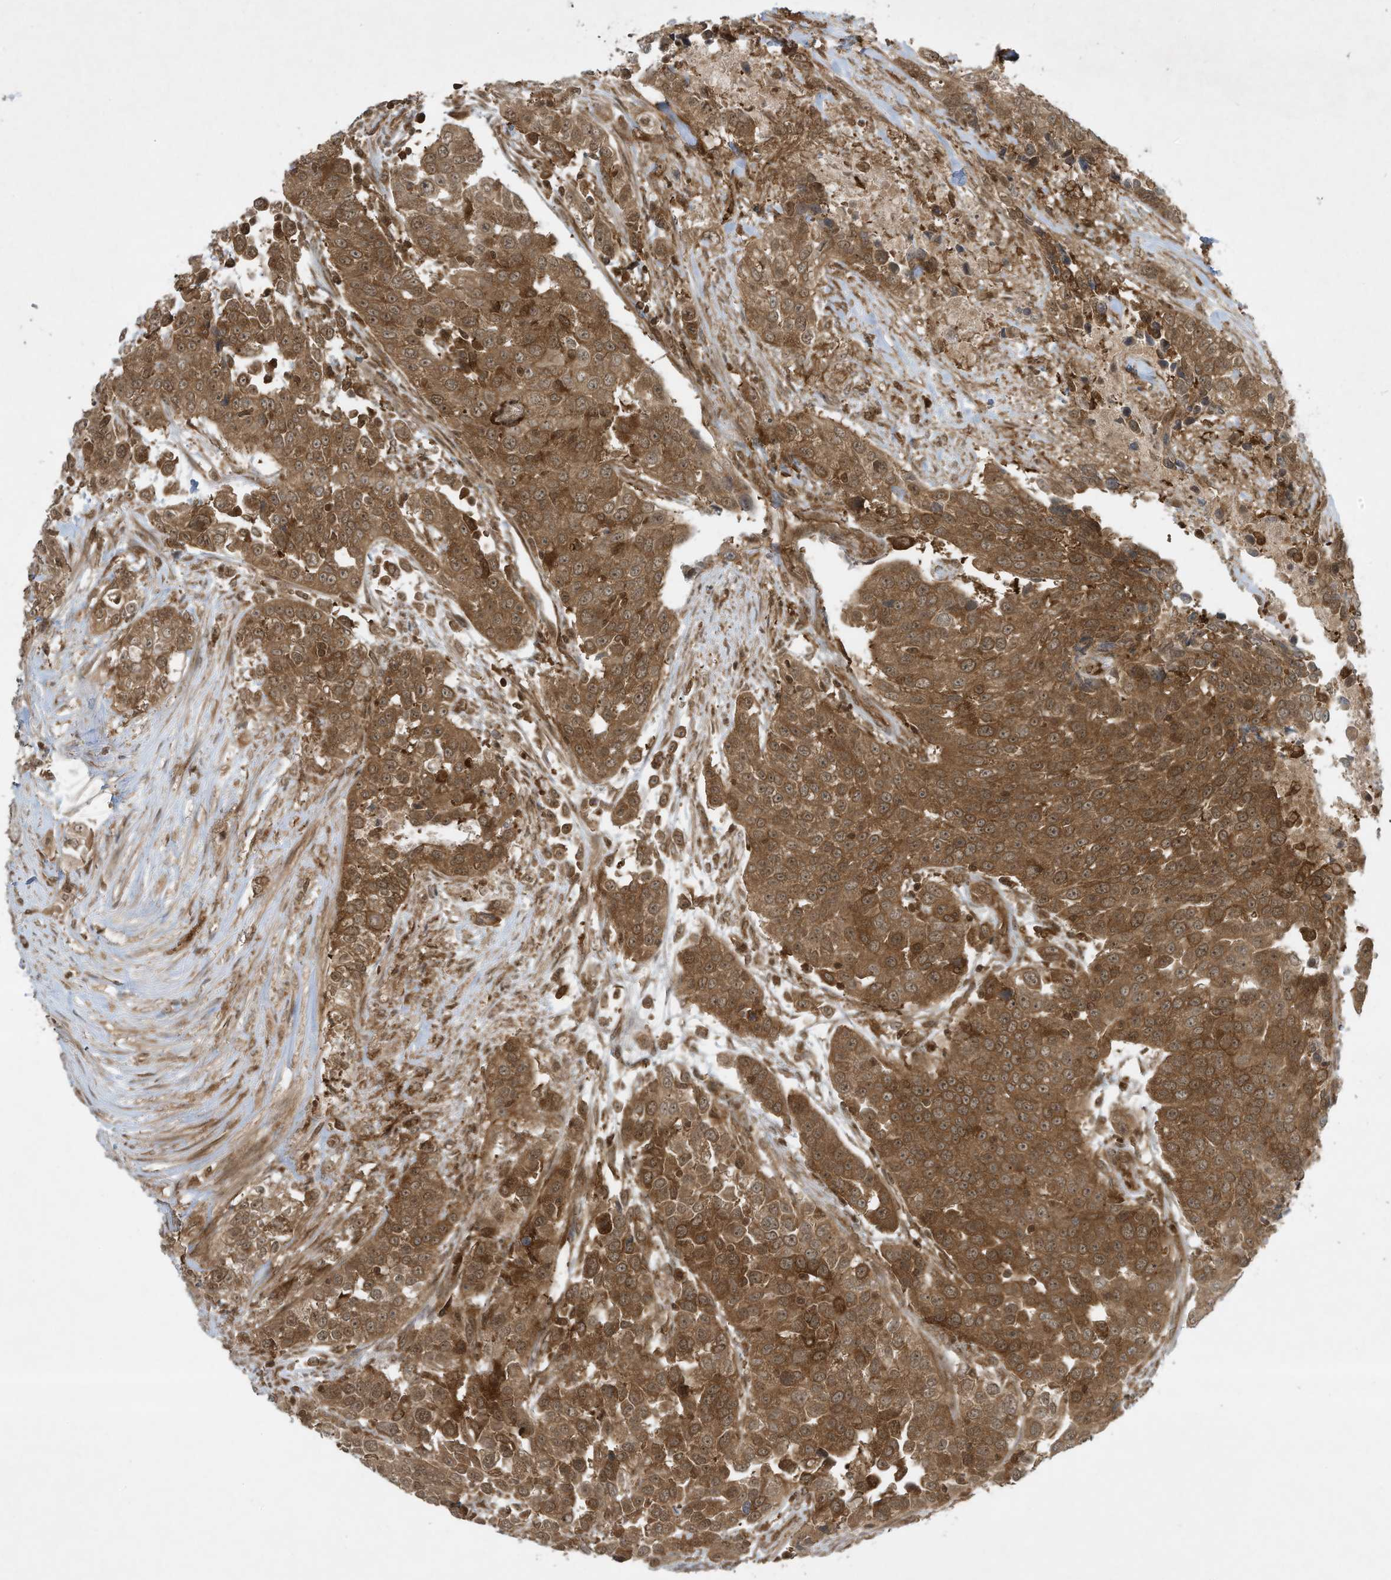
{"staining": {"intensity": "moderate", "quantity": ">75%", "location": "cytoplasmic/membranous"}, "tissue": "urothelial cancer", "cell_type": "Tumor cells", "image_type": "cancer", "snomed": [{"axis": "morphology", "description": "Urothelial carcinoma, High grade"}, {"axis": "topography", "description": "Urinary bladder"}], "caption": "This is a histology image of immunohistochemistry staining of high-grade urothelial carcinoma, which shows moderate expression in the cytoplasmic/membranous of tumor cells.", "gene": "CERT1", "patient": {"sex": "female", "age": 80}}